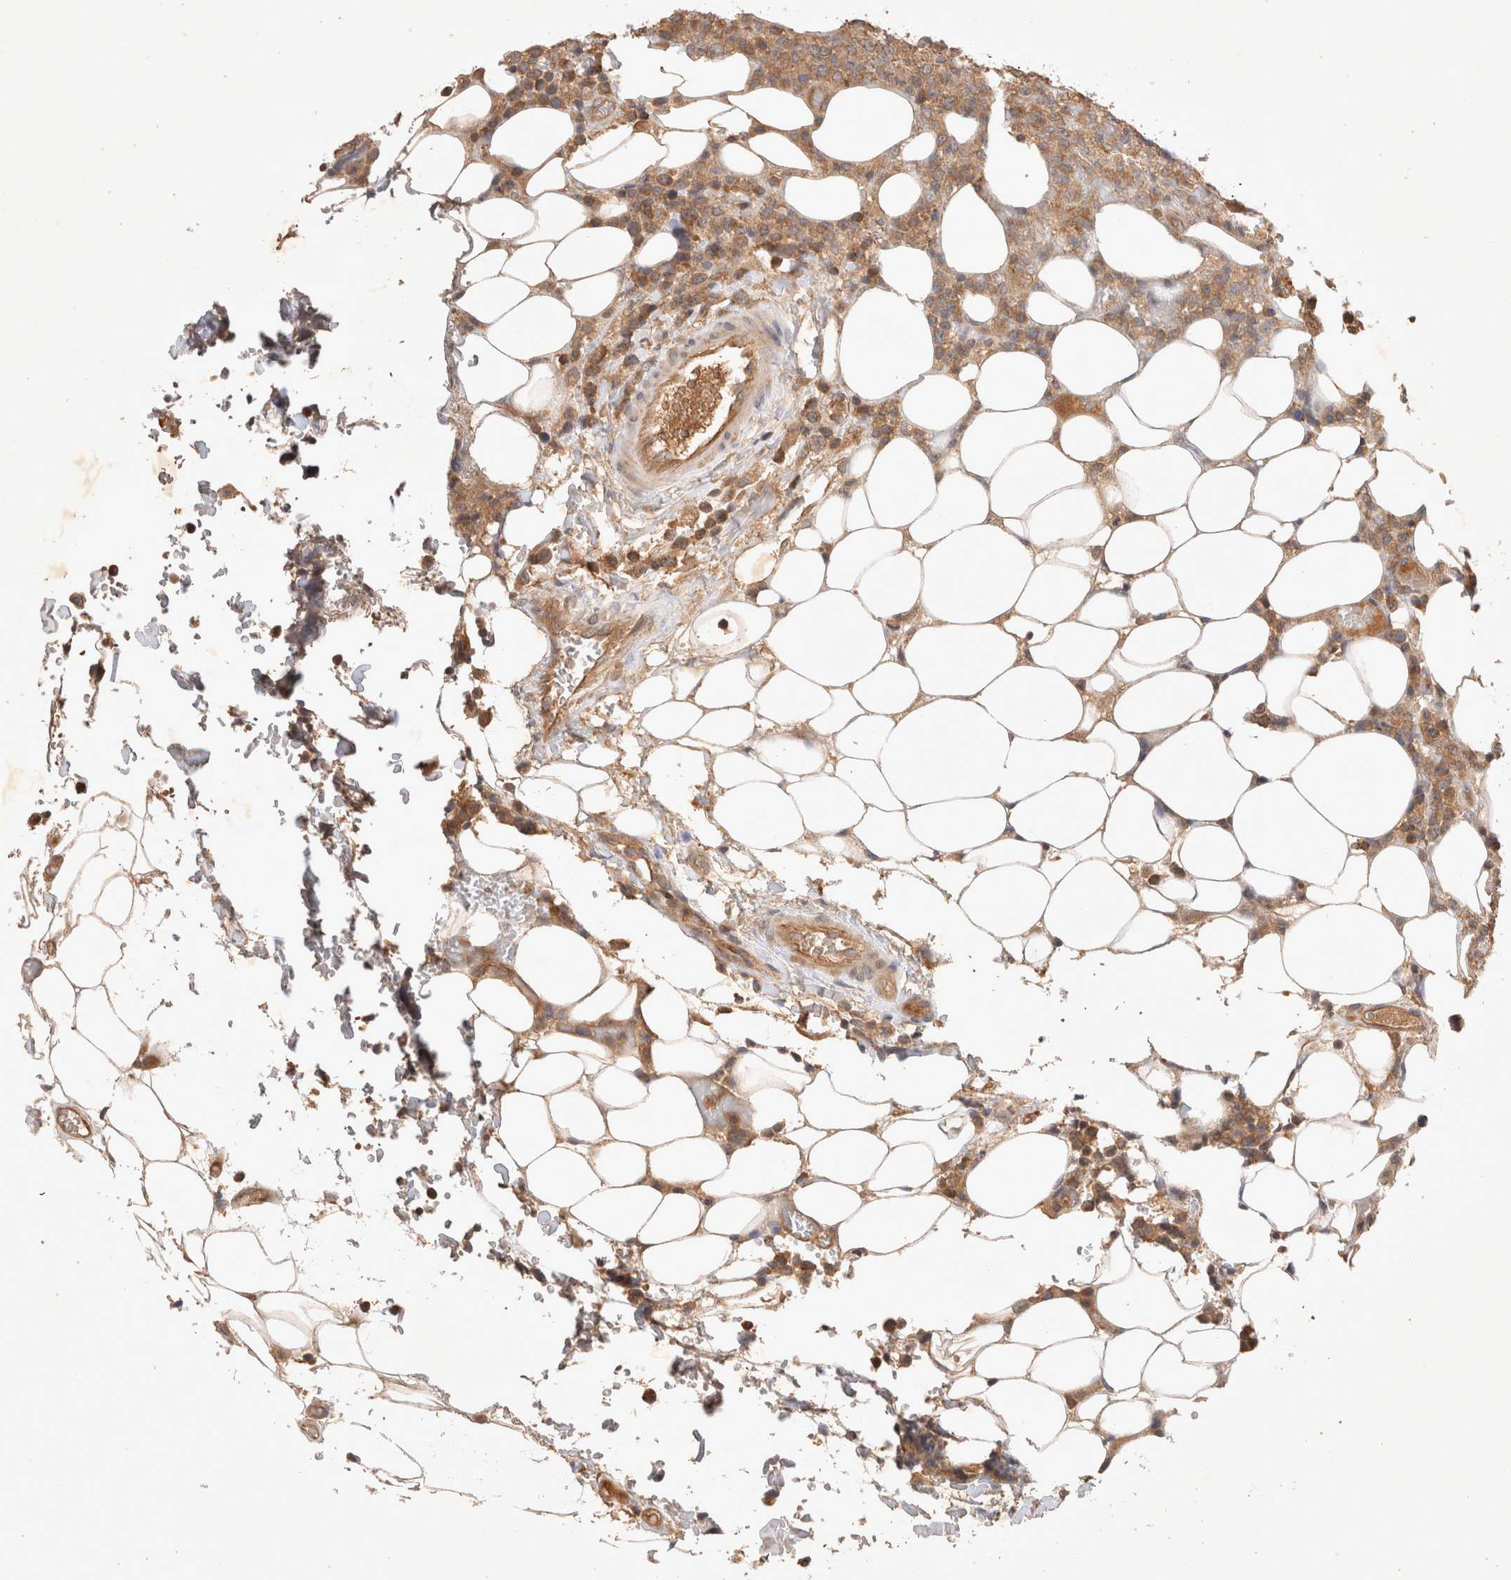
{"staining": {"intensity": "moderate", "quantity": ">75%", "location": "cytoplasmic/membranous"}, "tissue": "lymphoma", "cell_type": "Tumor cells", "image_type": "cancer", "snomed": [{"axis": "morphology", "description": "Malignant lymphoma, non-Hodgkin's type, High grade"}, {"axis": "topography", "description": "Lymph node"}], "caption": "Immunohistochemical staining of human high-grade malignant lymphoma, non-Hodgkin's type displays medium levels of moderate cytoplasmic/membranous staining in about >75% of tumor cells.", "gene": "YES1", "patient": {"sex": "male", "age": 13}}